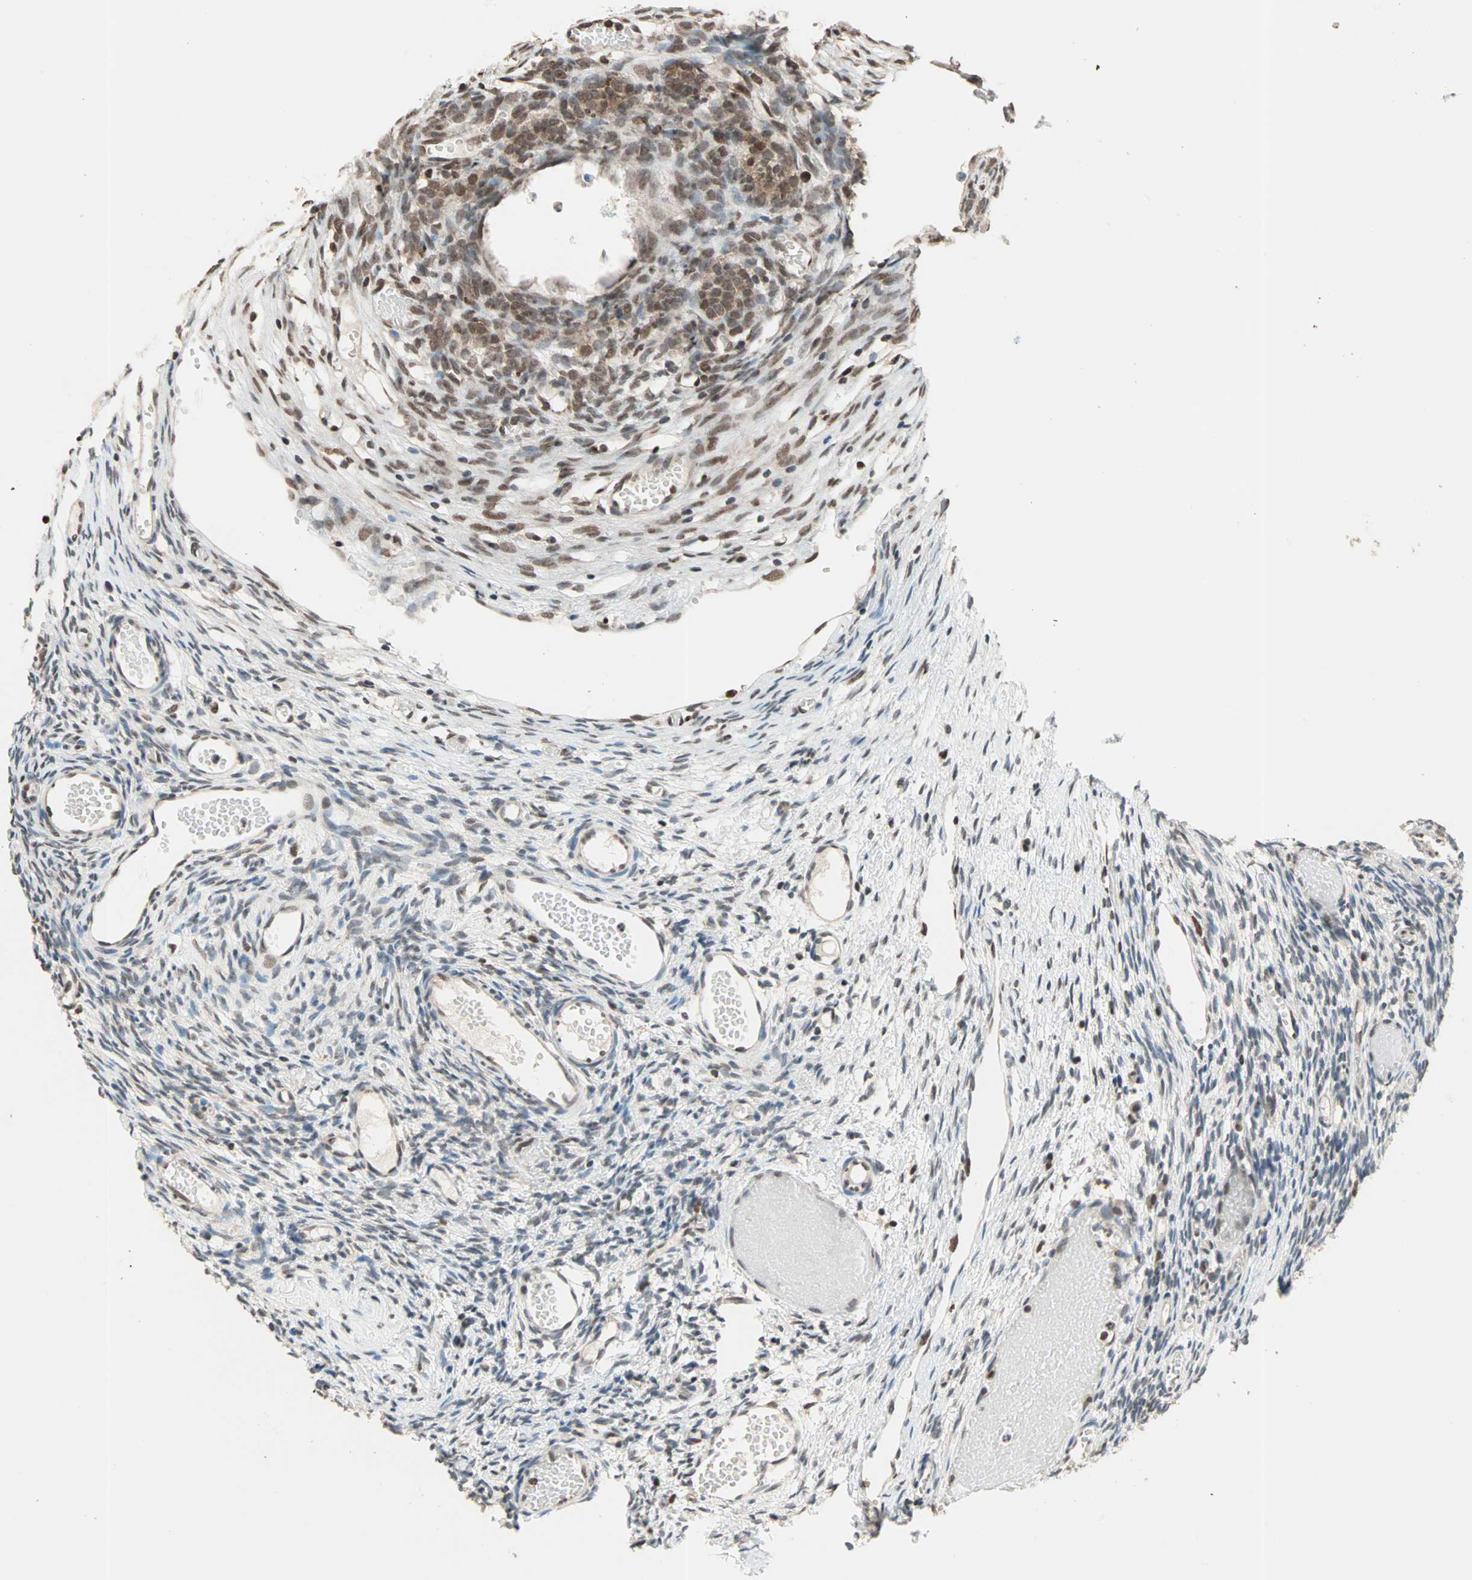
{"staining": {"intensity": "moderate", "quantity": "25%-75%", "location": "nuclear"}, "tissue": "ovary", "cell_type": "Ovarian stroma cells", "image_type": "normal", "snomed": [{"axis": "morphology", "description": "Normal tissue, NOS"}, {"axis": "topography", "description": "Ovary"}], "caption": "Benign ovary demonstrates moderate nuclear expression in approximately 25%-75% of ovarian stroma cells.", "gene": "DAZAP1", "patient": {"sex": "female", "age": 35}}